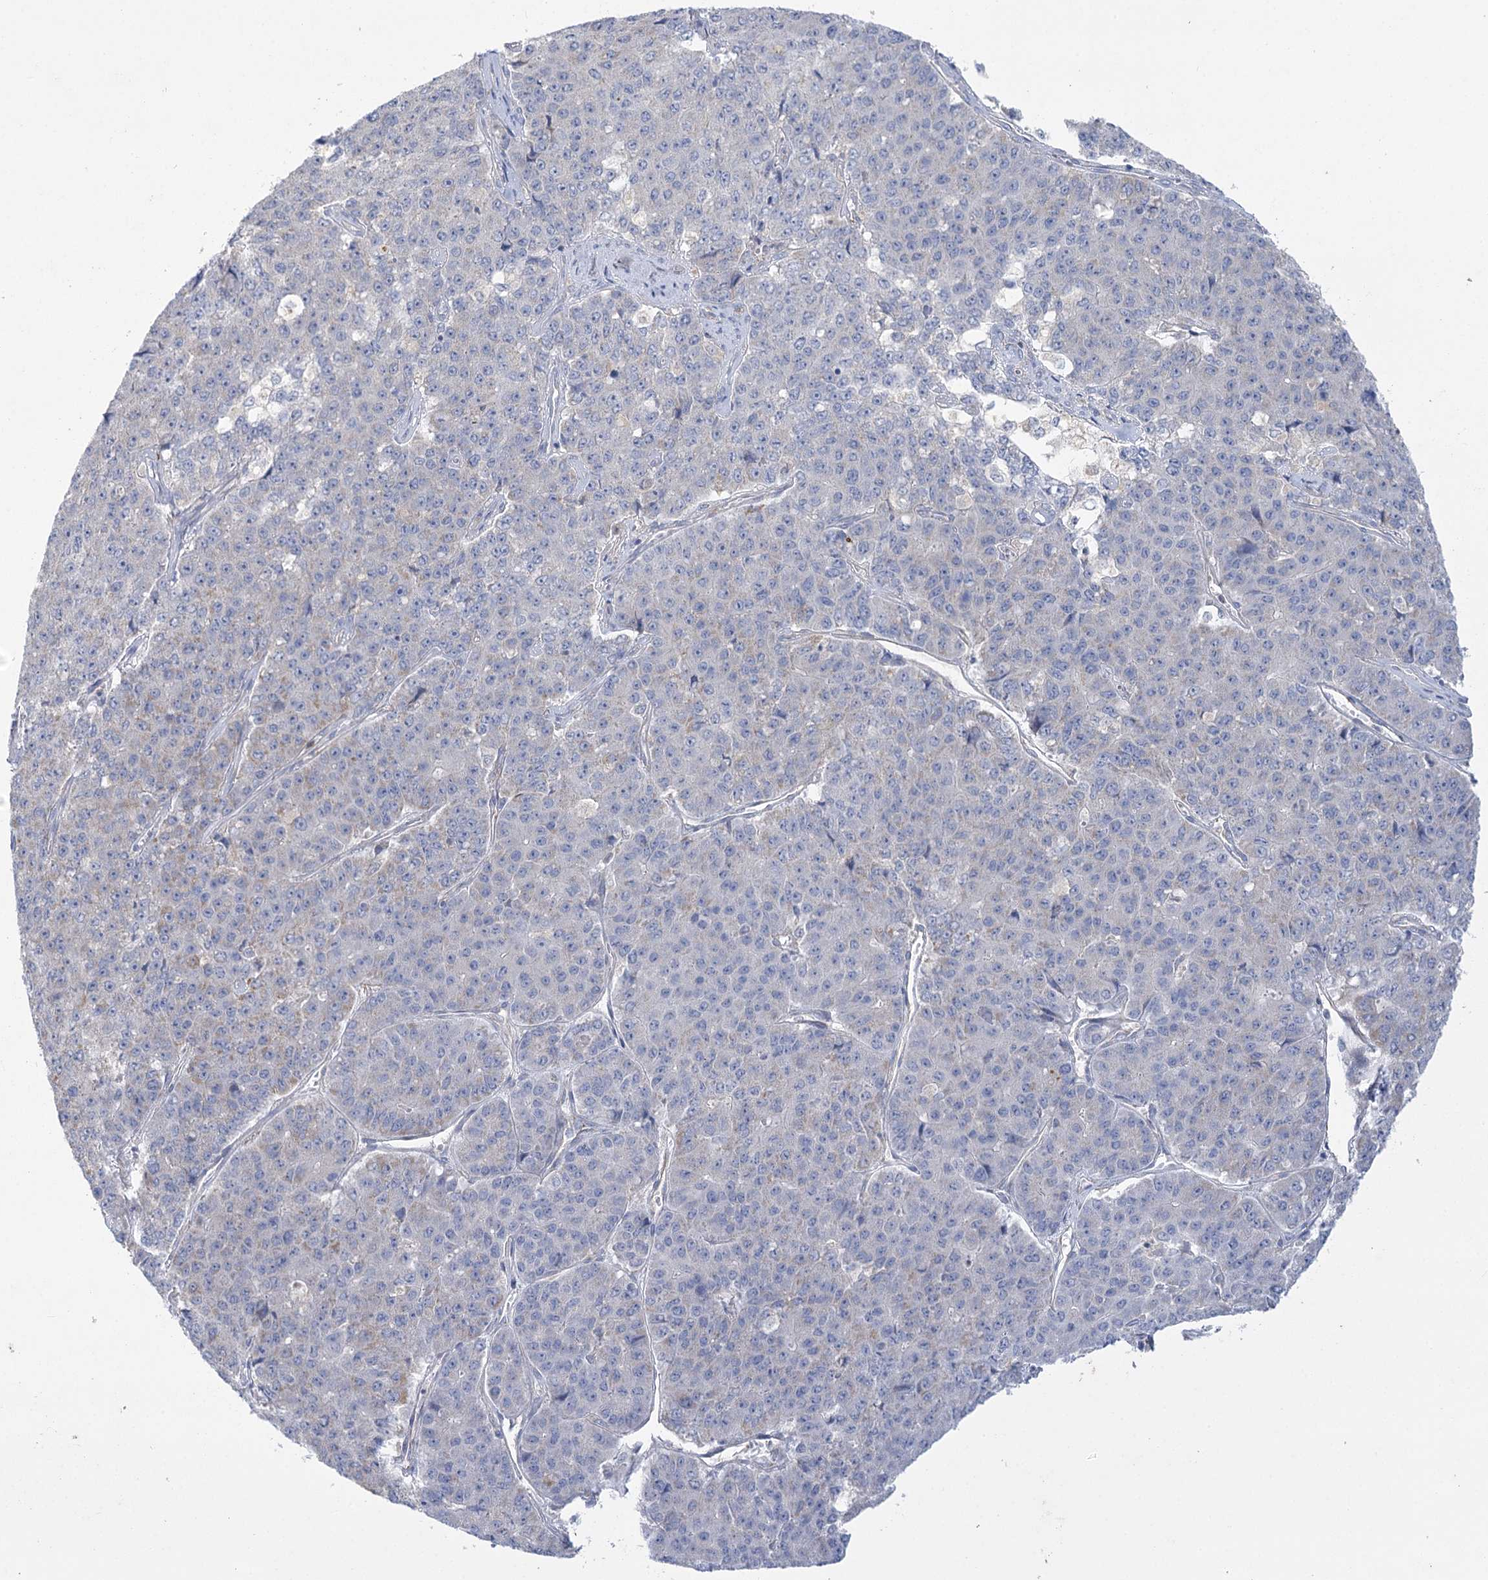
{"staining": {"intensity": "negative", "quantity": "none", "location": "none"}, "tissue": "pancreatic cancer", "cell_type": "Tumor cells", "image_type": "cancer", "snomed": [{"axis": "morphology", "description": "Adenocarcinoma, NOS"}, {"axis": "topography", "description": "Pancreas"}], "caption": "Photomicrograph shows no significant protein expression in tumor cells of pancreatic cancer (adenocarcinoma). (Immunohistochemistry, brightfield microscopy, high magnification).", "gene": "DHTKD1", "patient": {"sex": "male", "age": 50}}